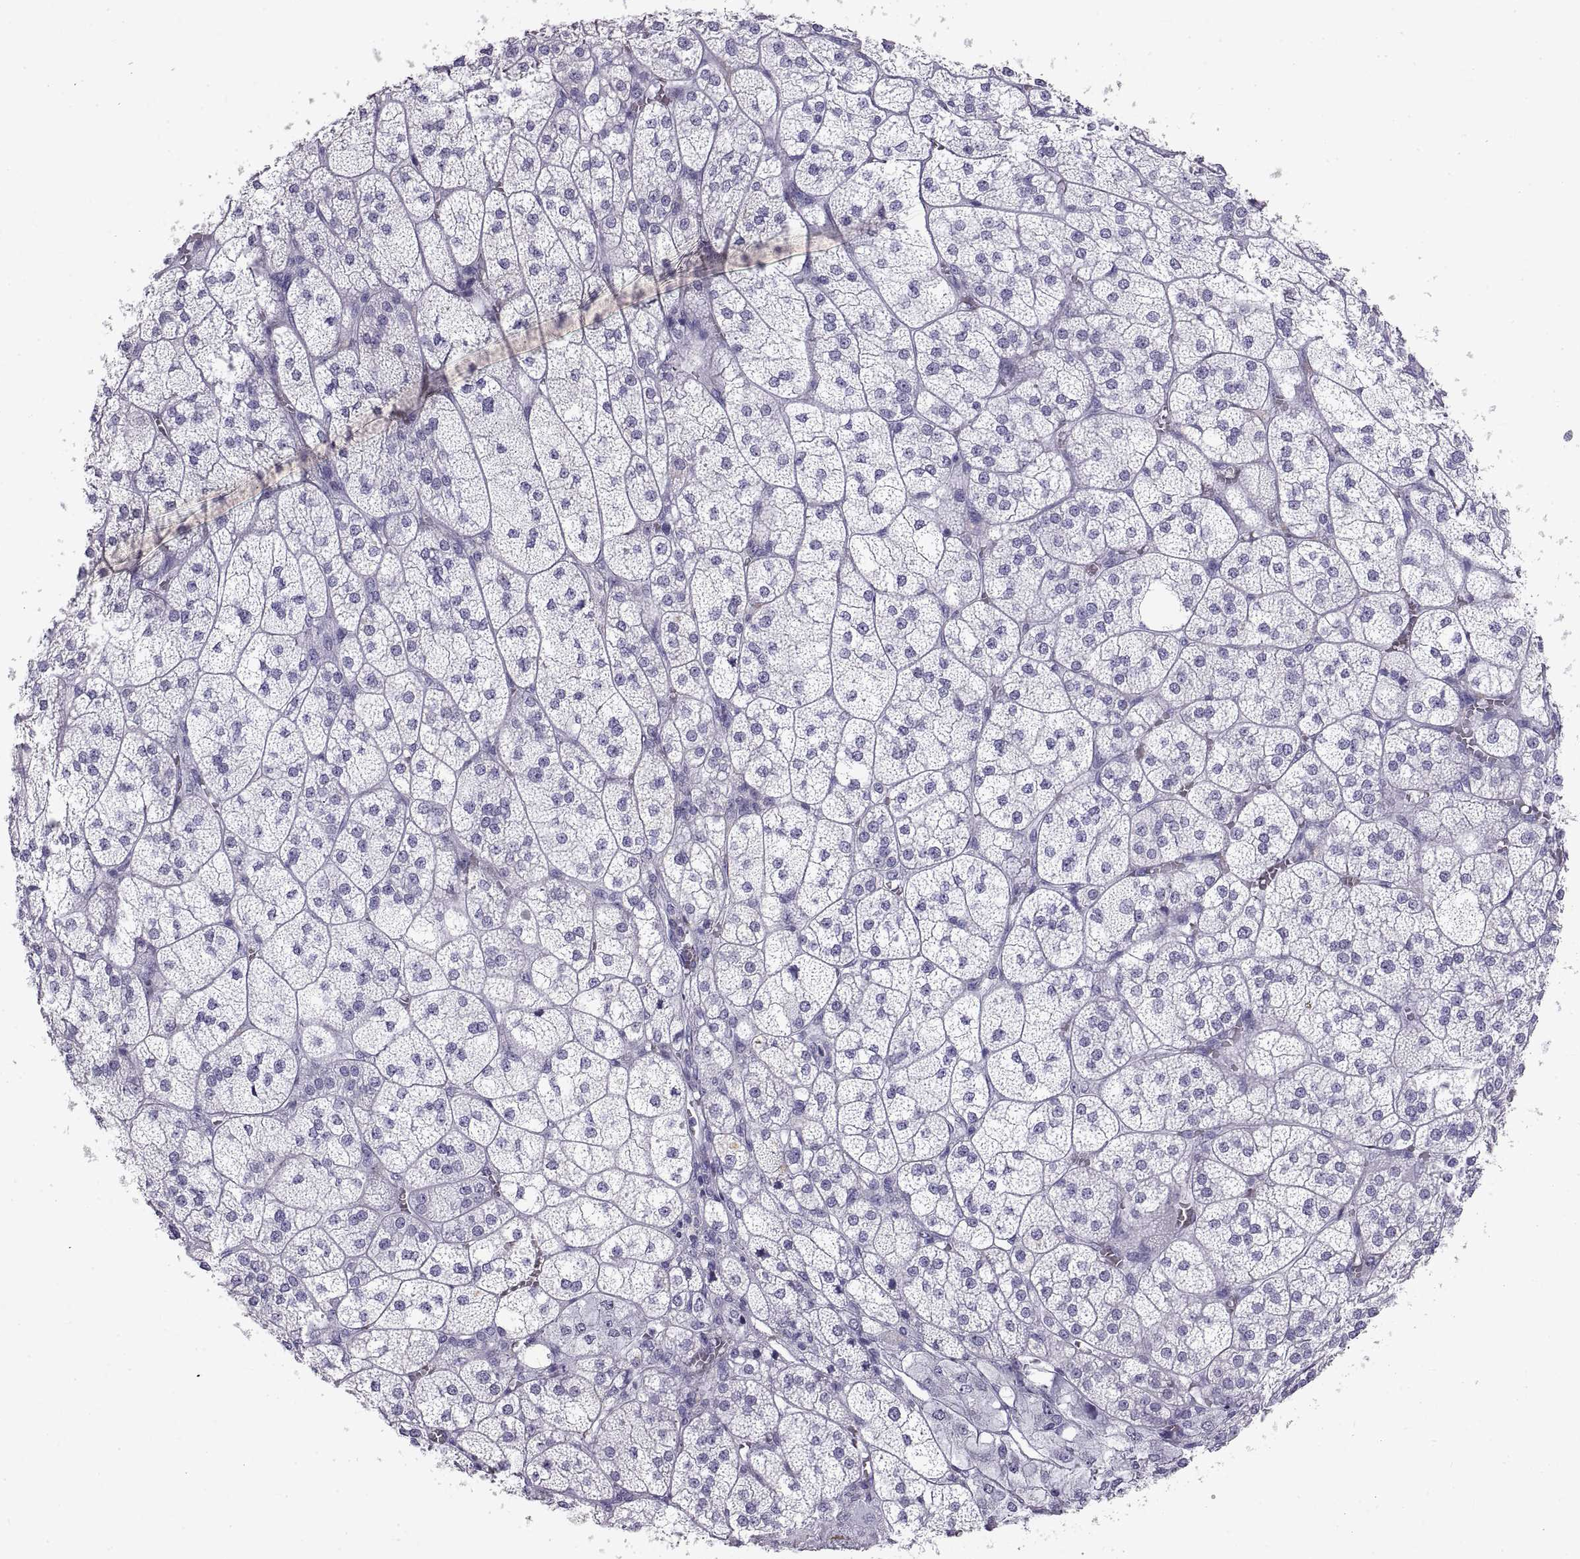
{"staining": {"intensity": "negative", "quantity": "none", "location": "none"}, "tissue": "adrenal gland", "cell_type": "Glandular cells", "image_type": "normal", "snomed": [{"axis": "morphology", "description": "Normal tissue, NOS"}, {"axis": "topography", "description": "Adrenal gland"}], "caption": "The image demonstrates no staining of glandular cells in benign adrenal gland.", "gene": "RLBP1", "patient": {"sex": "female", "age": 60}}